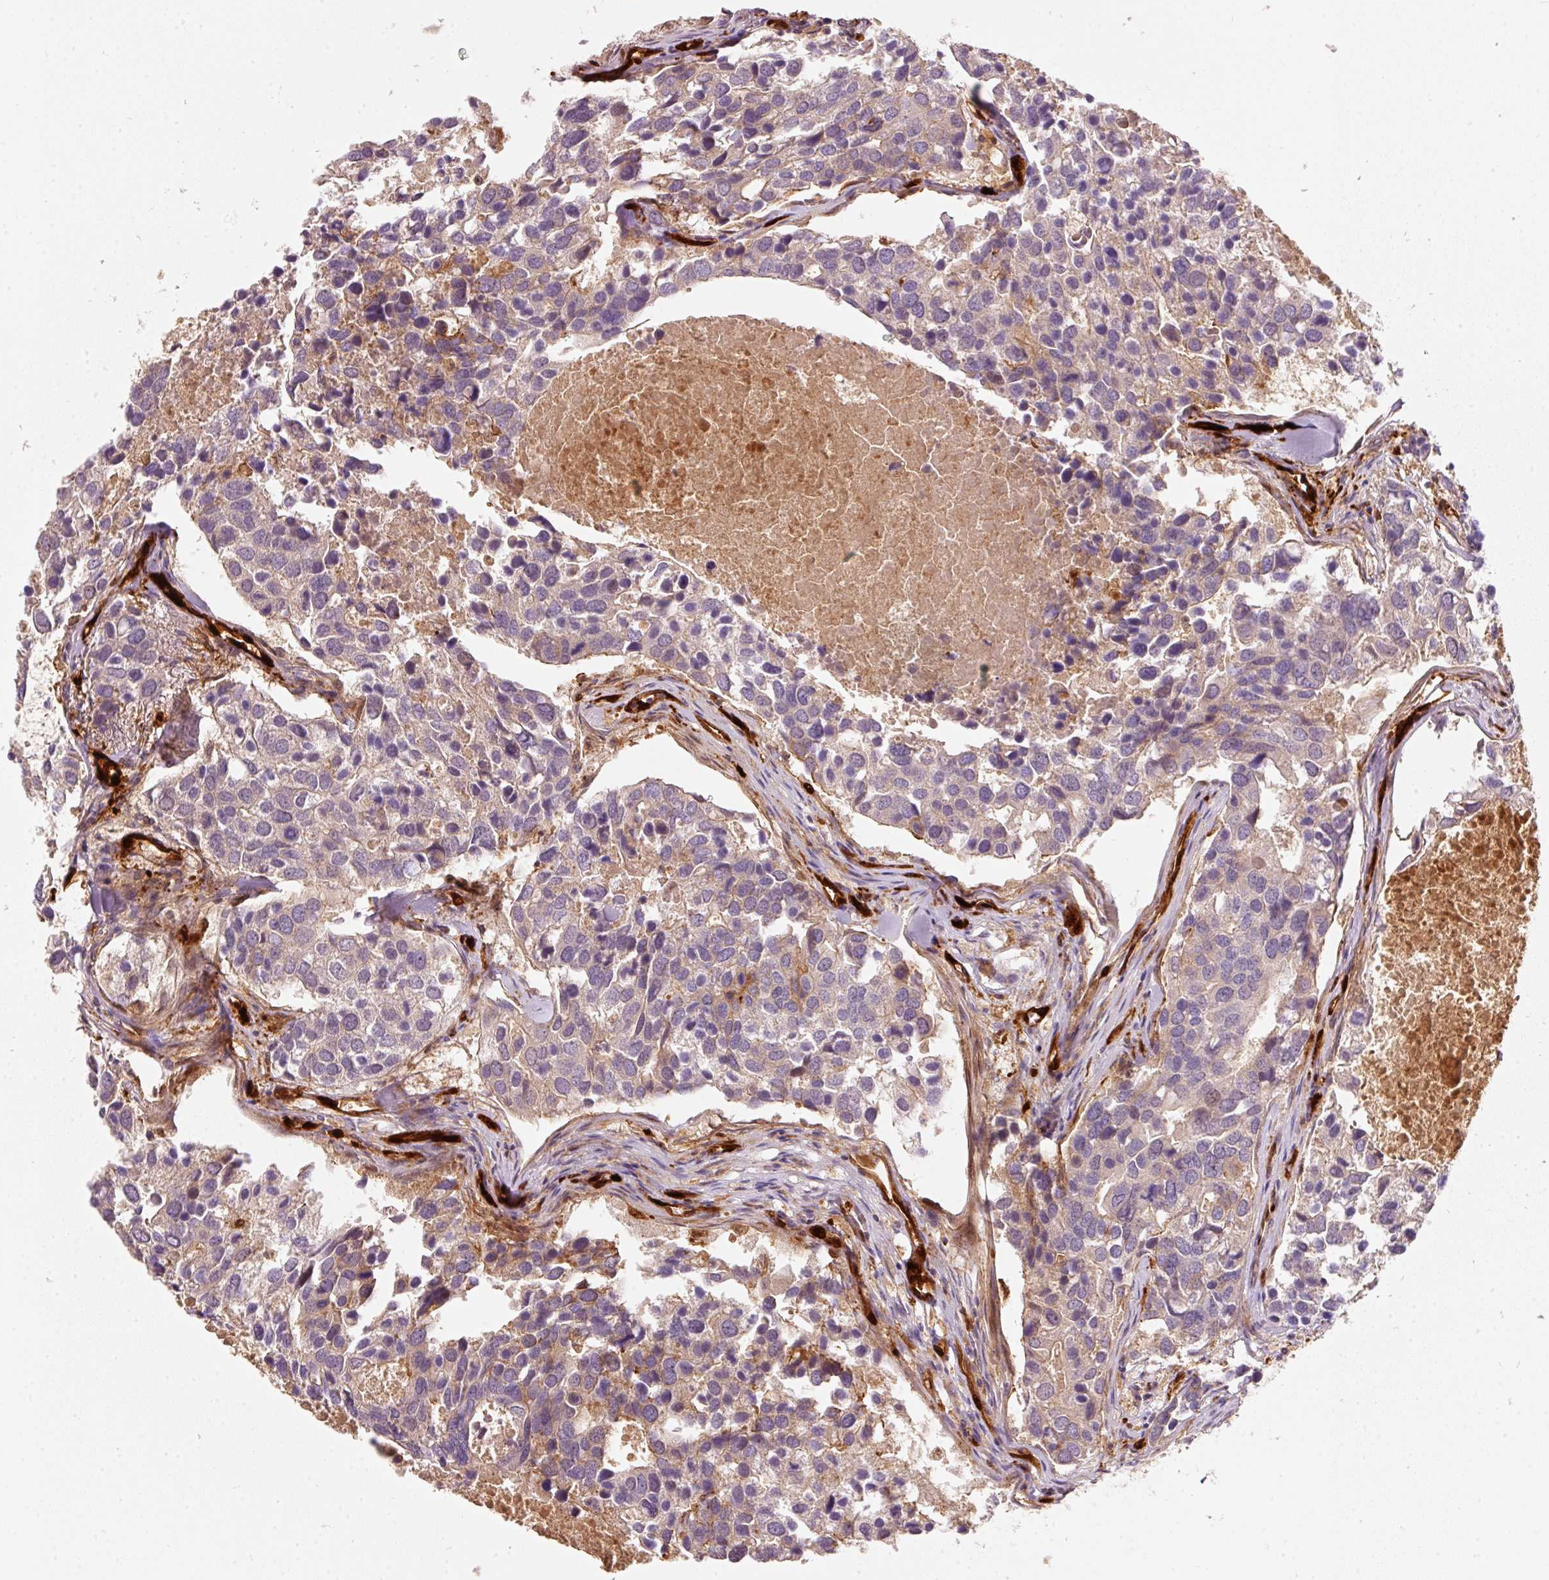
{"staining": {"intensity": "weak", "quantity": "<25%", "location": "cytoplasmic/membranous"}, "tissue": "breast cancer", "cell_type": "Tumor cells", "image_type": "cancer", "snomed": [{"axis": "morphology", "description": "Duct carcinoma"}, {"axis": "topography", "description": "Breast"}], "caption": "The photomicrograph shows no staining of tumor cells in breast cancer (infiltrating ductal carcinoma).", "gene": "IQGAP2", "patient": {"sex": "female", "age": 83}}